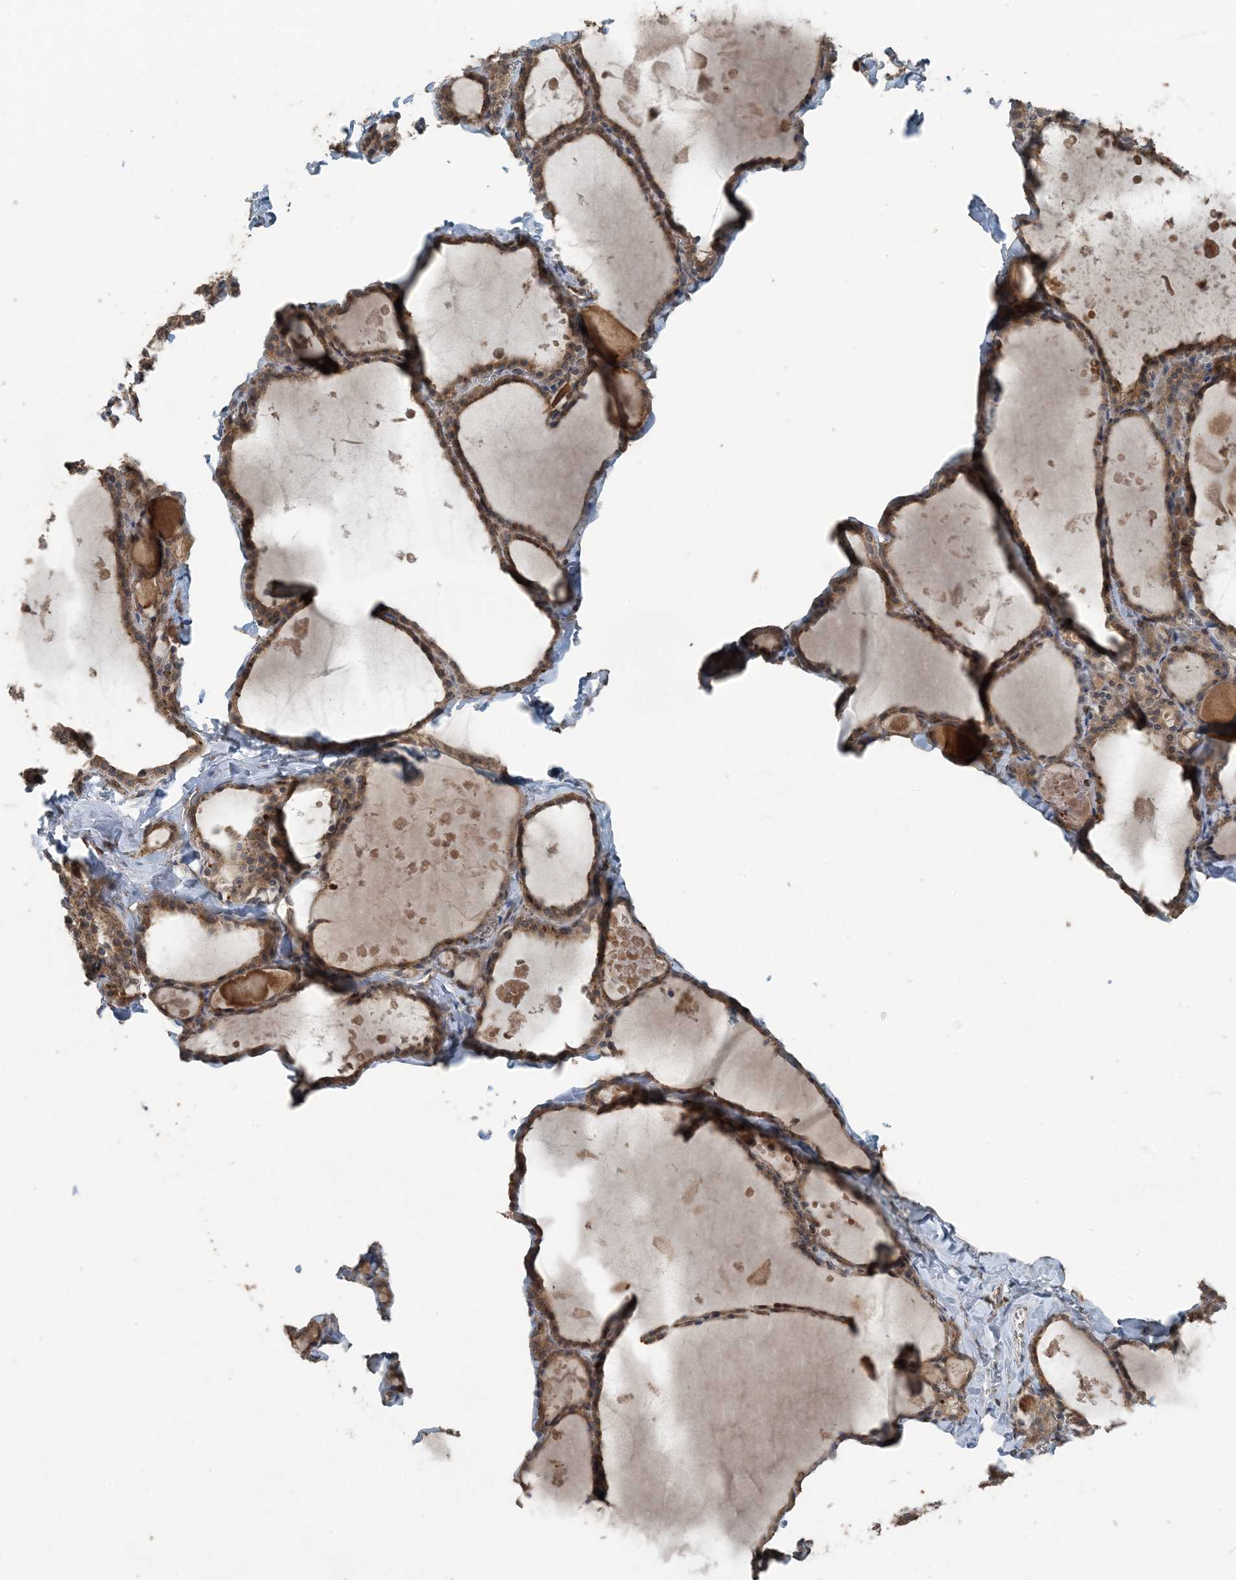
{"staining": {"intensity": "strong", "quantity": ">75%", "location": "cytoplasmic/membranous"}, "tissue": "thyroid gland", "cell_type": "Glandular cells", "image_type": "normal", "snomed": [{"axis": "morphology", "description": "Normal tissue, NOS"}, {"axis": "topography", "description": "Thyroid gland"}], "caption": "A histopathology image of human thyroid gland stained for a protein exhibits strong cytoplasmic/membranous brown staining in glandular cells.", "gene": "ZFAND2B", "patient": {"sex": "male", "age": 56}}